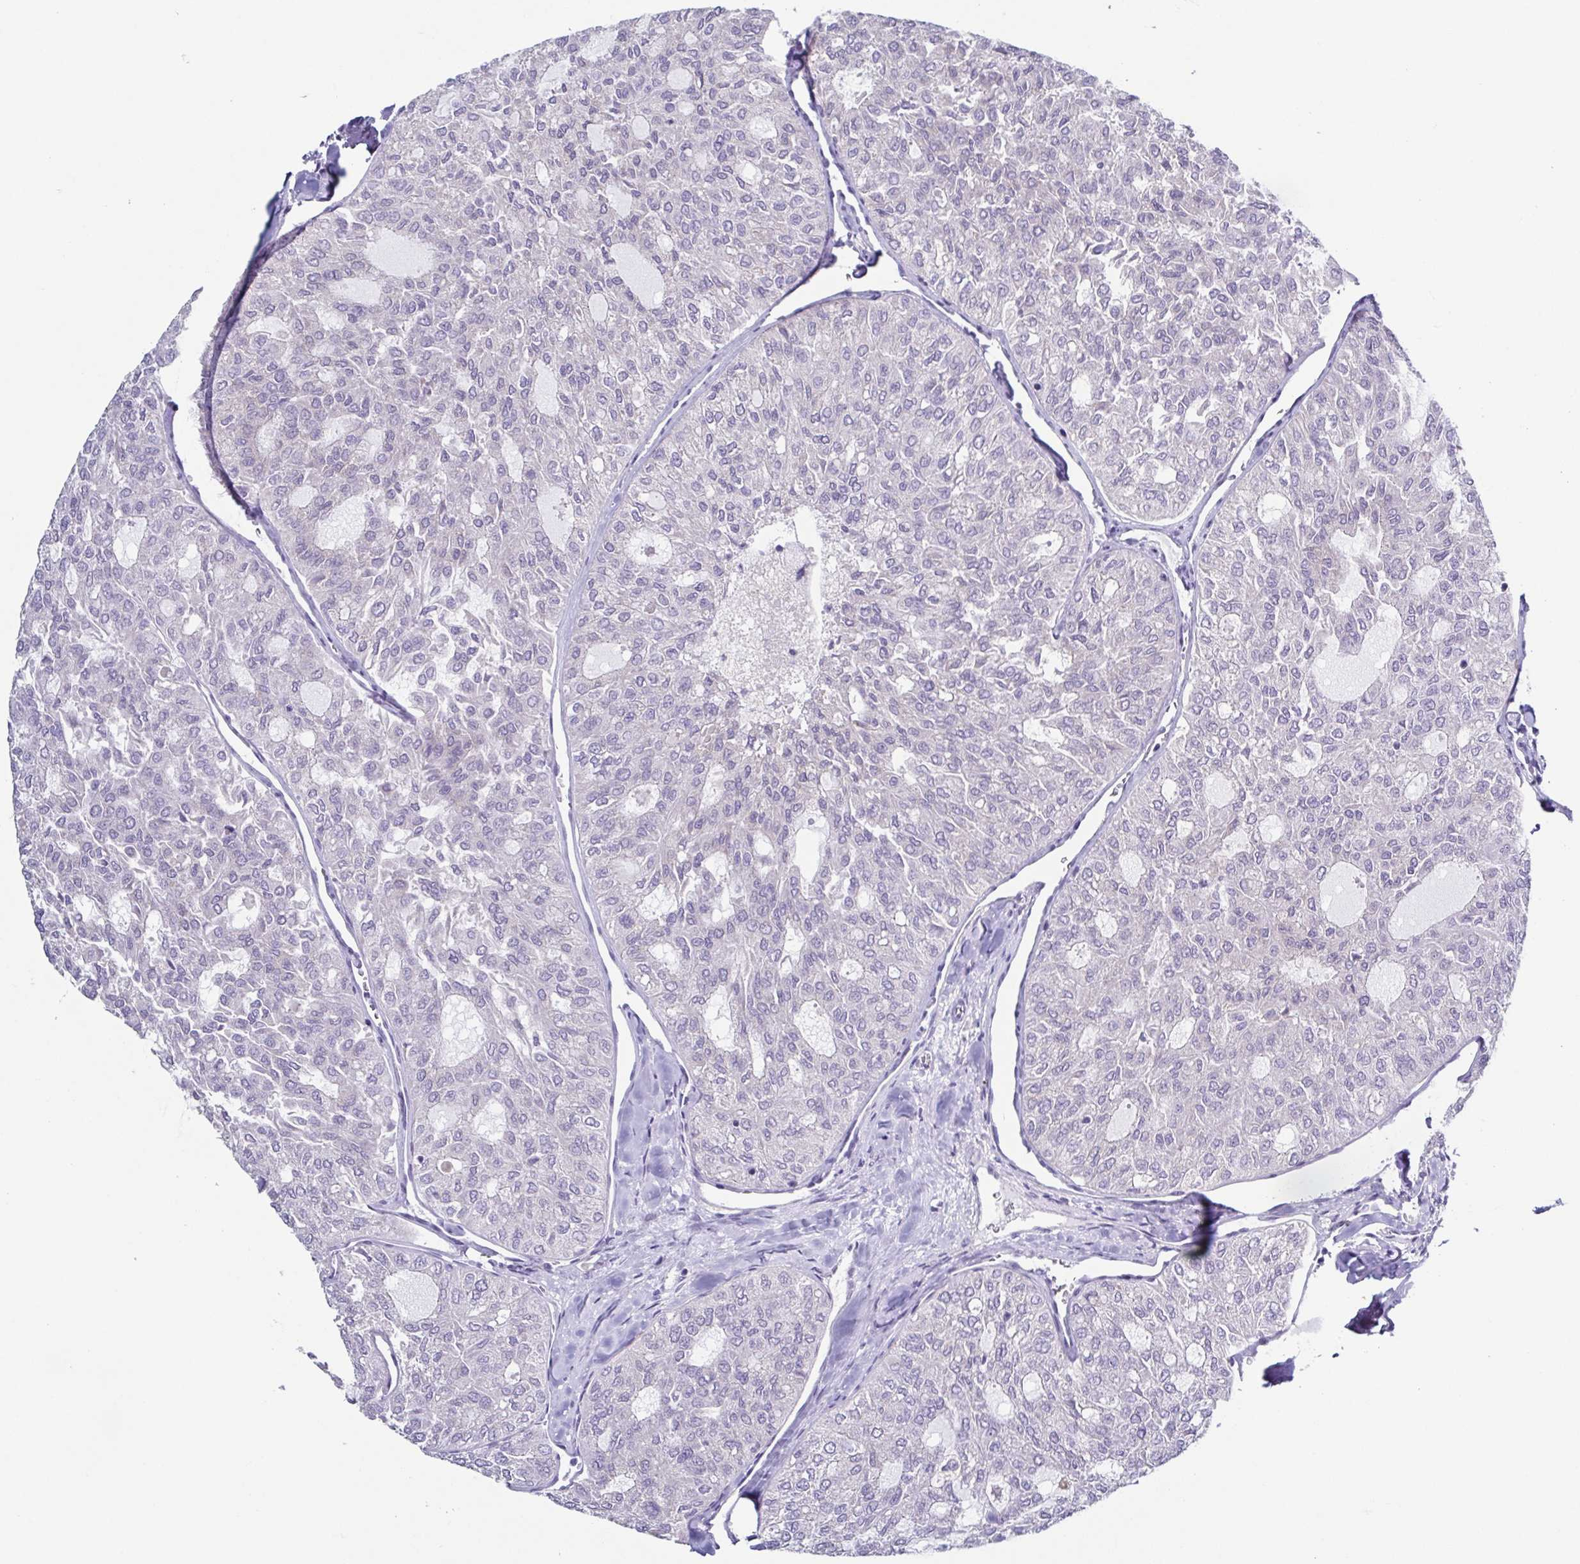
{"staining": {"intensity": "negative", "quantity": "none", "location": "none"}, "tissue": "thyroid cancer", "cell_type": "Tumor cells", "image_type": "cancer", "snomed": [{"axis": "morphology", "description": "Follicular adenoma carcinoma, NOS"}, {"axis": "topography", "description": "Thyroid gland"}], "caption": "Histopathology image shows no protein positivity in tumor cells of follicular adenoma carcinoma (thyroid) tissue.", "gene": "RDH11", "patient": {"sex": "male", "age": 75}}